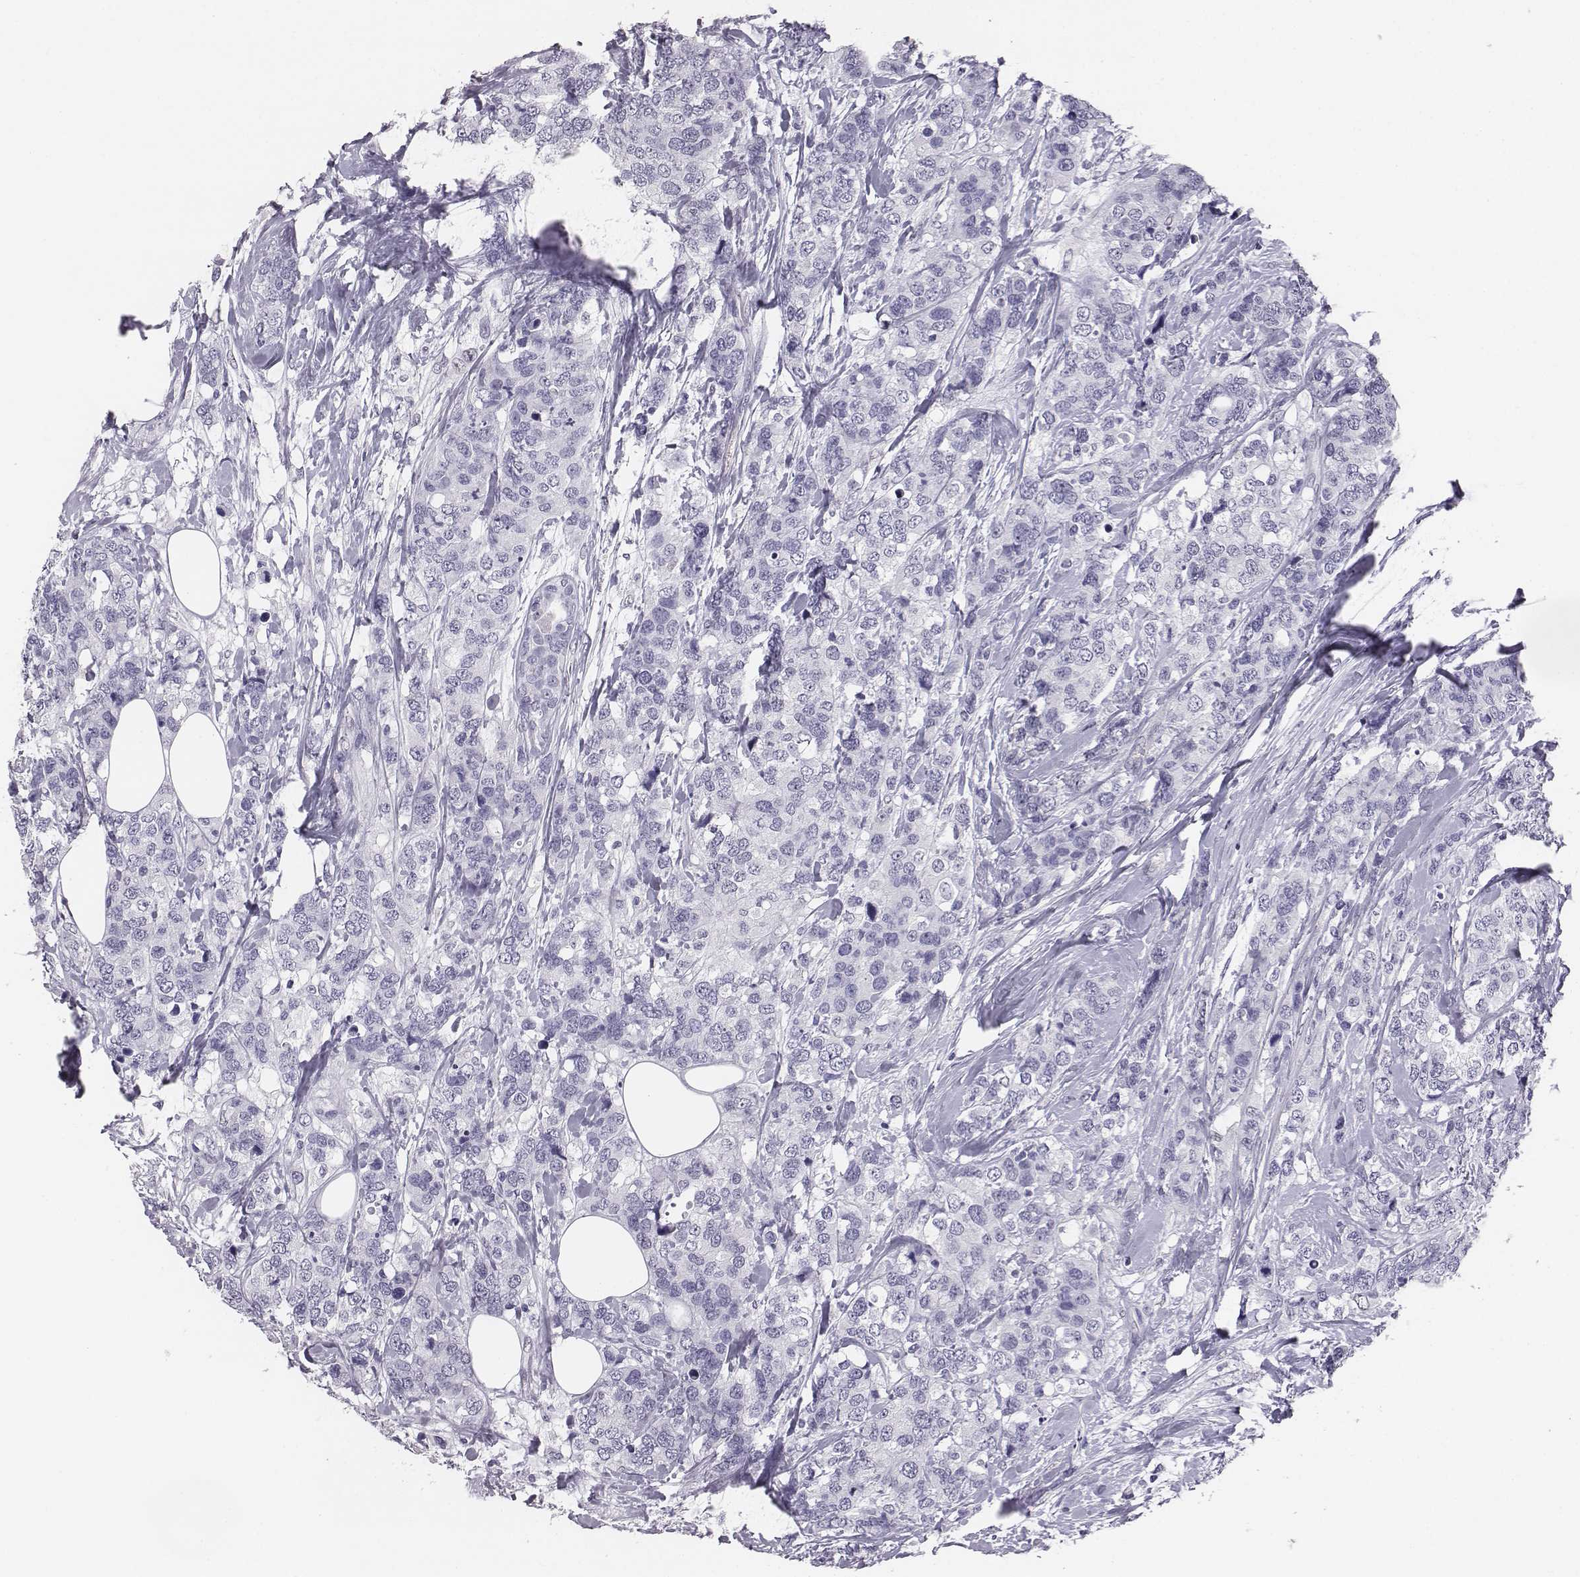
{"staining": {"intensity": "negative", "quantity": "none", "location": "none"}, "tissue": "breast cancer", "cell_type": "Tumor cells", "image_type": "cancer", "snomed": [{"axis": "morphology", "description": "Lobular carcinoma"}, {"axis": "topography", "description": "Breast"}], "caption": "High magnification brightfield microscopy of breast lobular carcinoma stained with DAB (brown) and counterstained with hematoxylin (blue): tumor cells show no significant staining.", "gene": "ACOD1", "patient": {"sex": "female", "age": 59}}